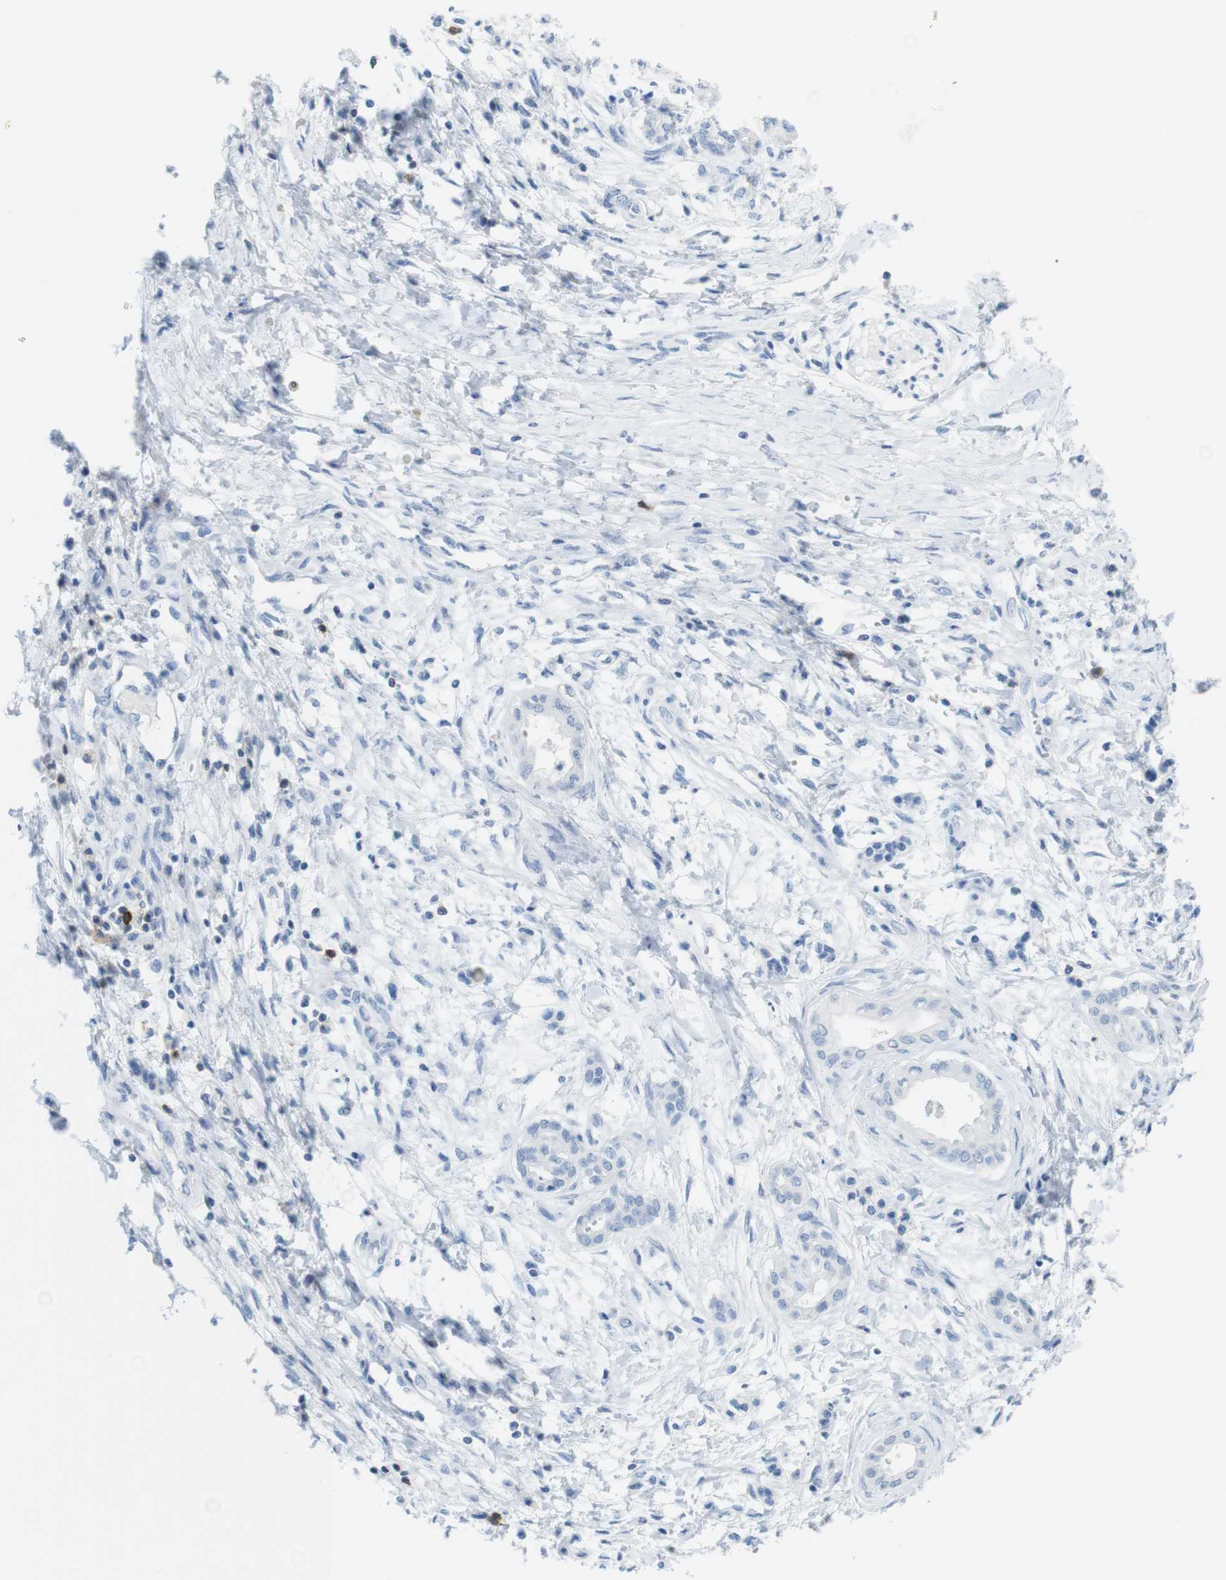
{"staining": {"intensity": "negative", "quantity": "none", "location": "none"}, "tissue": "pancreatic cancer", "cell_type": "Tumor cells", "image_type": "cancer", "snomed": [{"axis": "morphology", "description": "Adenocarcinoma, NOS"}, {"axis": "topography", "description": "Pancreas"}], "caption": "Immunohistochemical staining of human adenocarcinoma (pancreatic) reveals no significant positivity in tumor cells.", "gene": "CD5", "patient": {"sex": "male", "age": 56}}